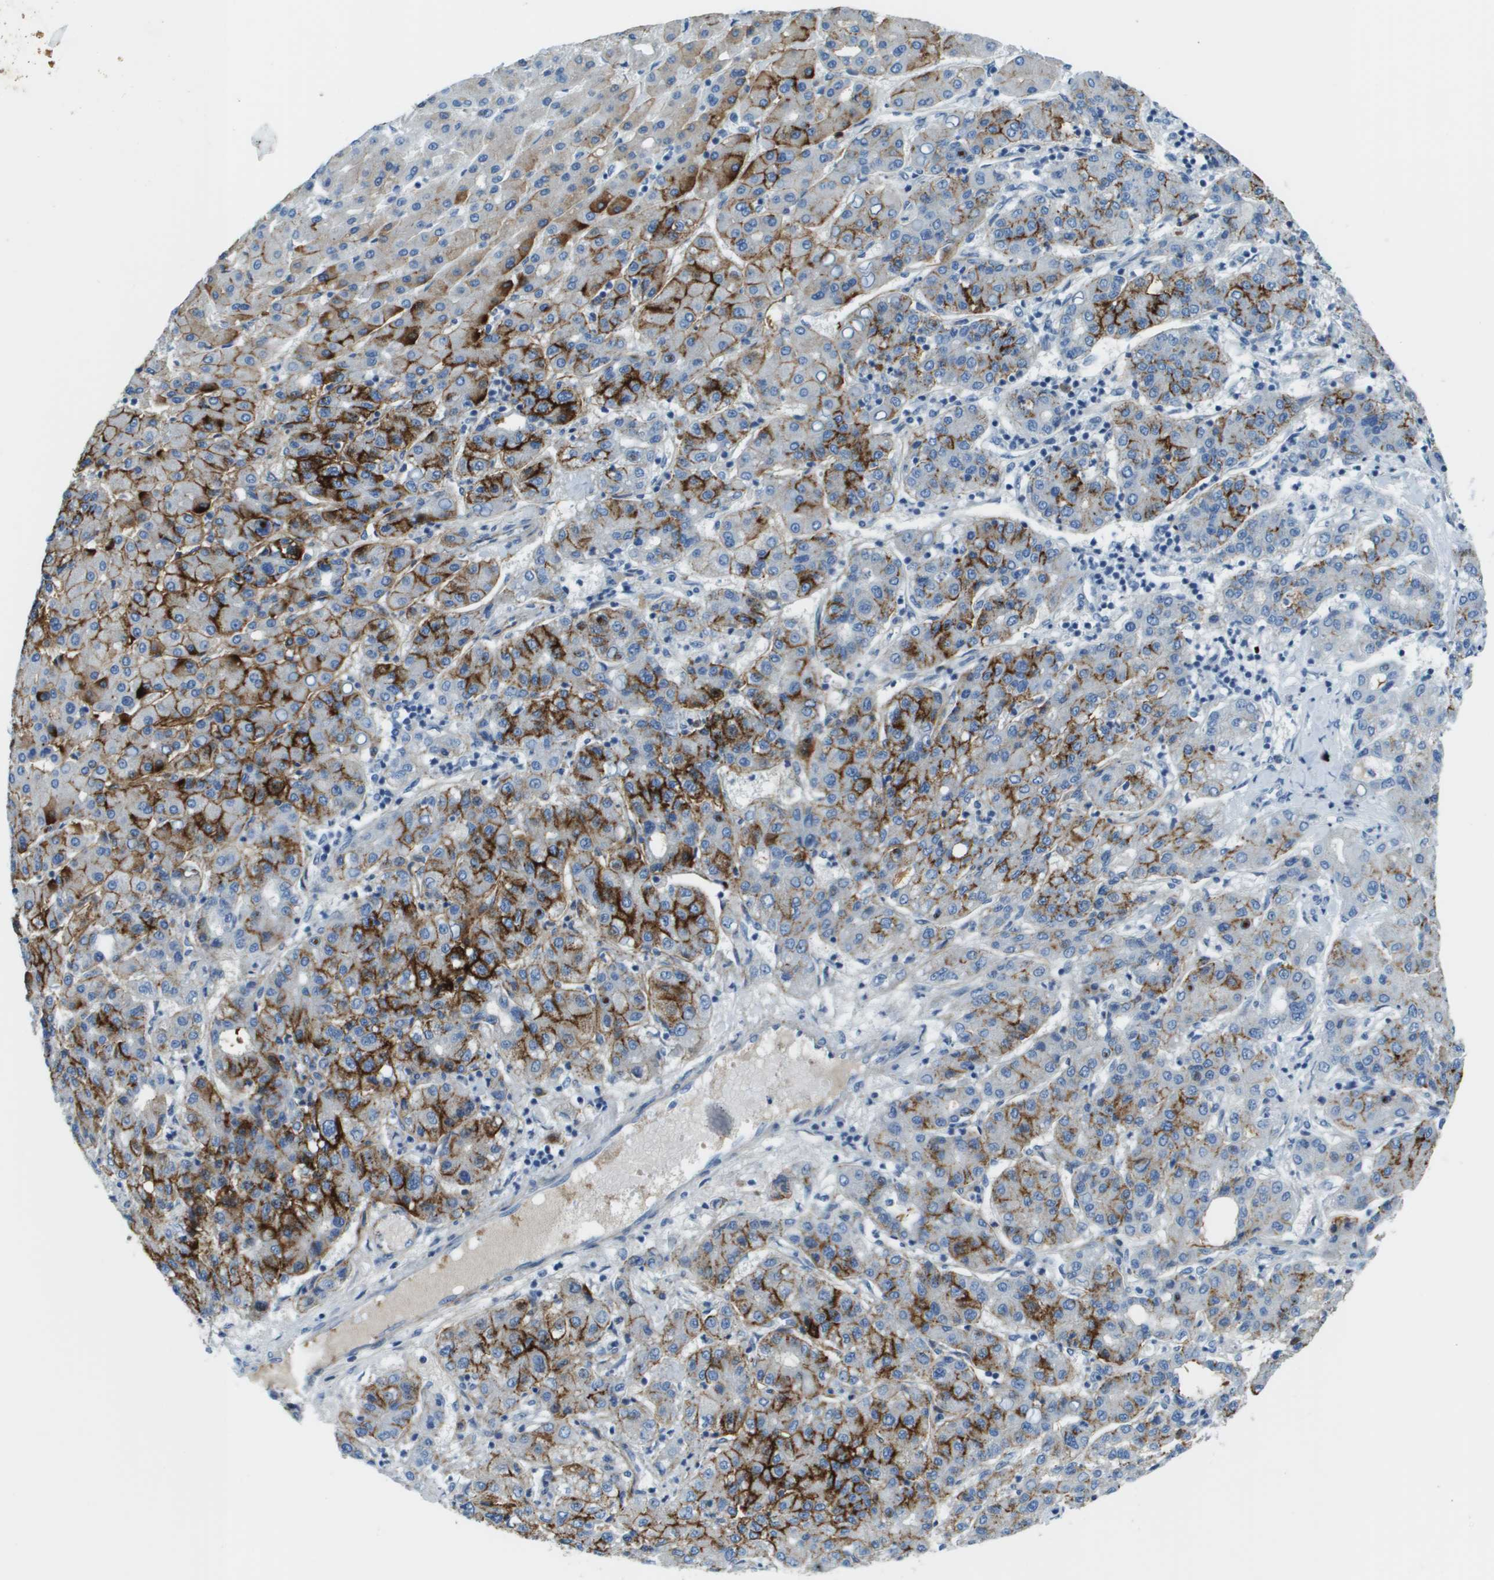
{"staining": {"intensity": "strong", "quantity": "25%-75%", "location": "cytoplasmic/membranous"}, "tissue": "liver cancer", "cell_type": "Tumor cells", "image_type": "cancer", "snomed": [{"axis": "morphology", "description": "Carcinoma, Hepatocellular, NOS"}, {"axis": "topography", "description": "Liver"}], "caption": "This micrograph reveals IHC staining of human liver hepatocellular carcinoma, with high strong cytoplasmic/membranous staining in approximately 25%-75% of tumor cells.", "gene": "SDC1", "patient": {"sex": "male", "age": 65}}